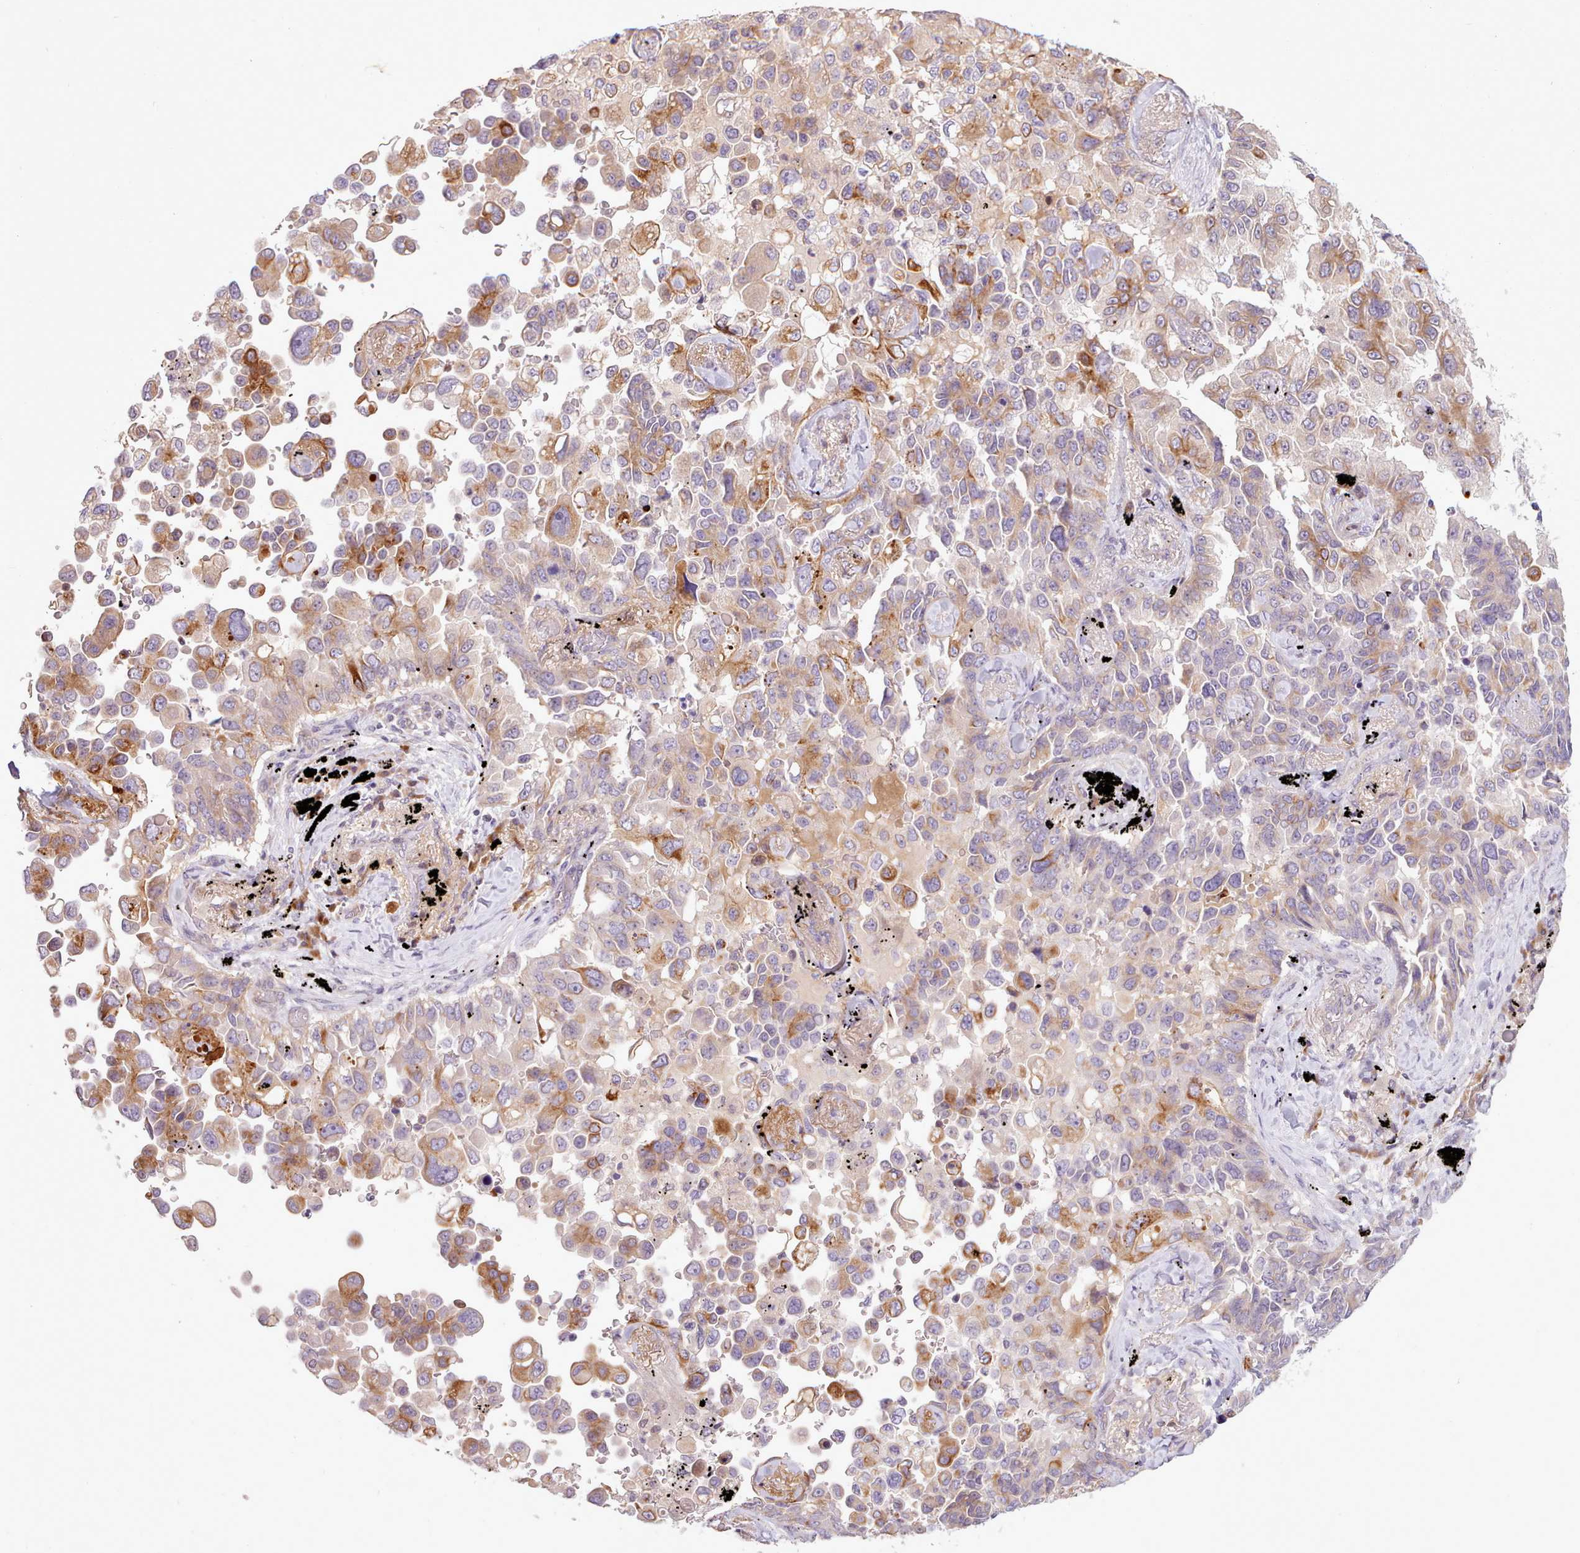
{"staining": {"intensity": "moderate", "quantity": "25%-75%", "location": "cytoplasmic/membranous"}, "tissue": "lung cancer", "cell_type": "Tumor cells", "image_type": "cancer", "snomed": [{"axis": "morphology", "description": "Adenocarcinoma, NOS"}, {"axis": "topography", "description": "Lung"}], "caption": "This photomicrograph exhibits immunohistochemistry (IHC) staining of human adenocarcinoma (lung), with medium moderate cytoplasmic/membranous positivity in about 25%-75% of tumor cells.", "gene": "NMRK1", "patient": {"sex": "female", "age": 67}}